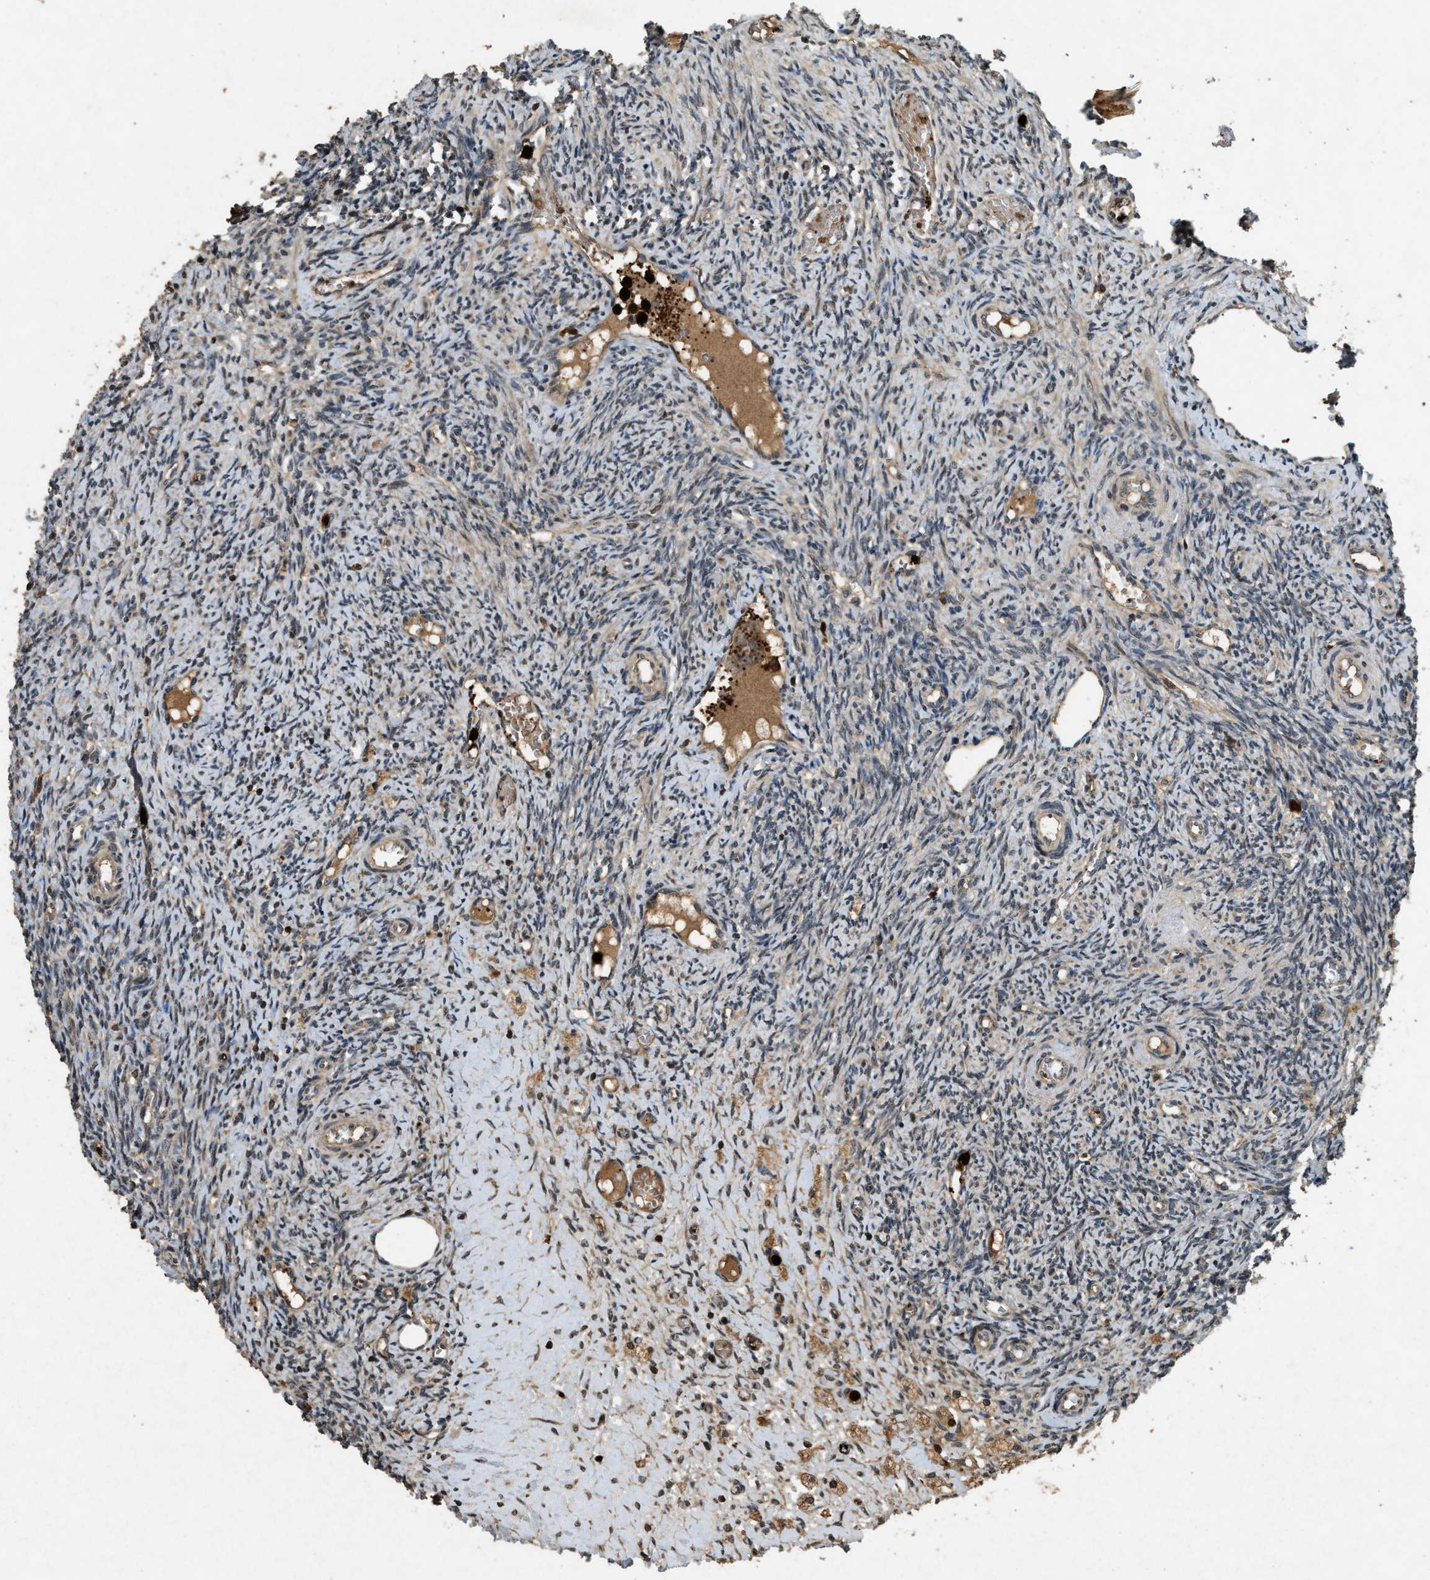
{"staining": {"intensity": "moderate", "quantity": ">75%", "location": "cytoplasmic/membranous"}, "tissue": "ovary", "cell_type": "Follicle cells", "image_type": "normal", "snomed": [{"axis": "morphology", "description": "Normal tissue, NOS"}, {"axis": "topography", "description": "Ovary"}], "caption": "Approximately >75% of follicle cells in benign ovary display moderate cytoplasmic/membranous protein staining as visualized by brown immunohistochemical staining.", "gene": "RNF141", "patient": {"sex": "female", "age": 41}}